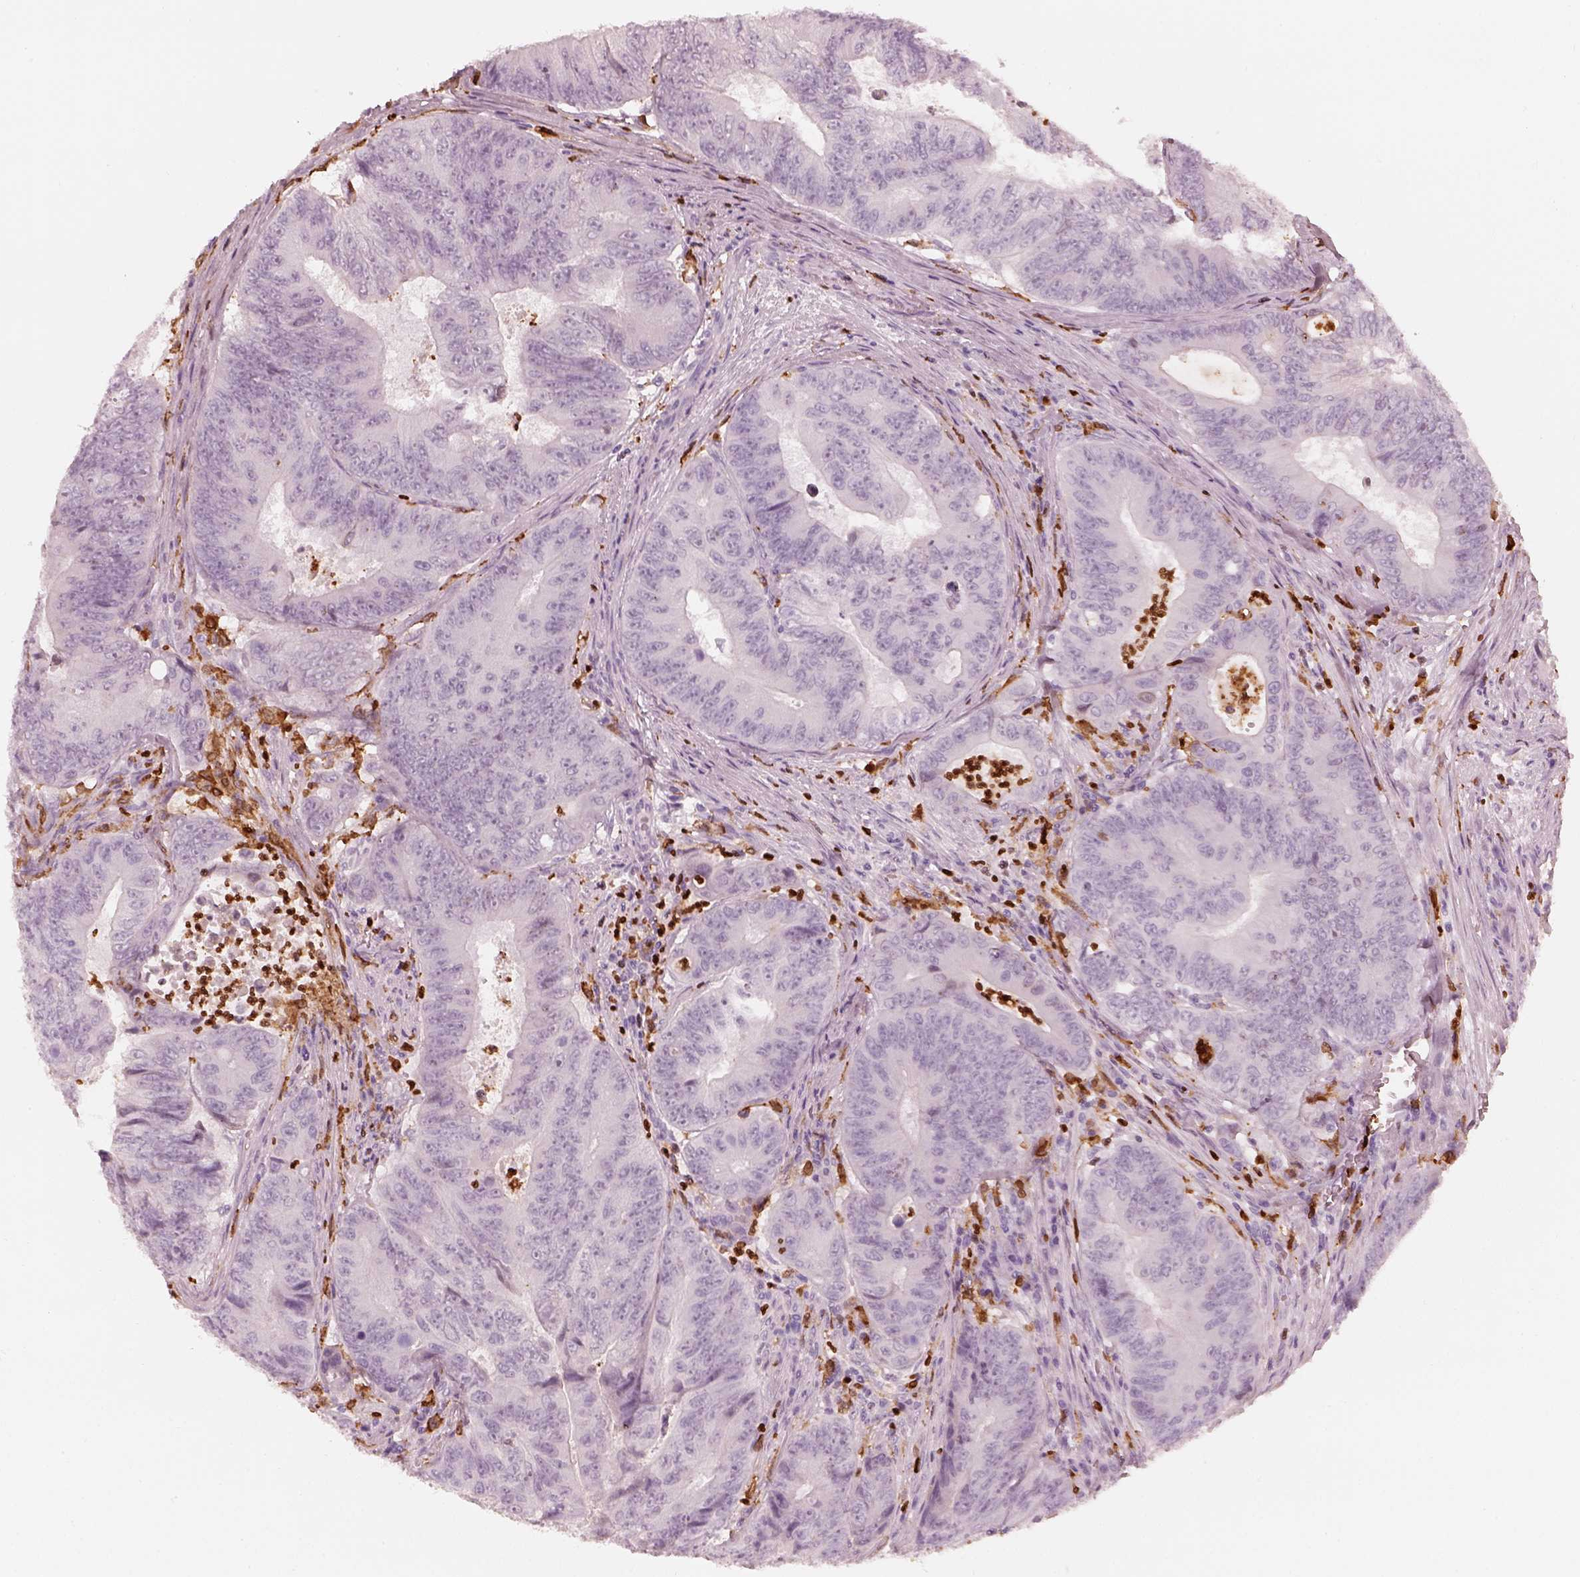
{"staining": {"intensity": "negative", "quantity": "none", "location": "none"}, "tissue": "colorectal cancer", "cell_type": "Tumor cells", "image_type": "cancer", "snomed": [{"axis": "morphology", "description": "Adenocarcinoma, NOS"}, {"axis": "topography", "description": "Colon"}], "caption": "High magnification brightfield microscopy of adenocarcinoma (colorectal) stained with DAB (3,3'-diaminobenzidine) (brown) and counterstained with hematoxylin (blue): tumor cells show no significant positivity. (IHC, brightfield microscopy, high magnification).", "gene": "ALOX5", "patient": {"sex": "female", "age": 48}}